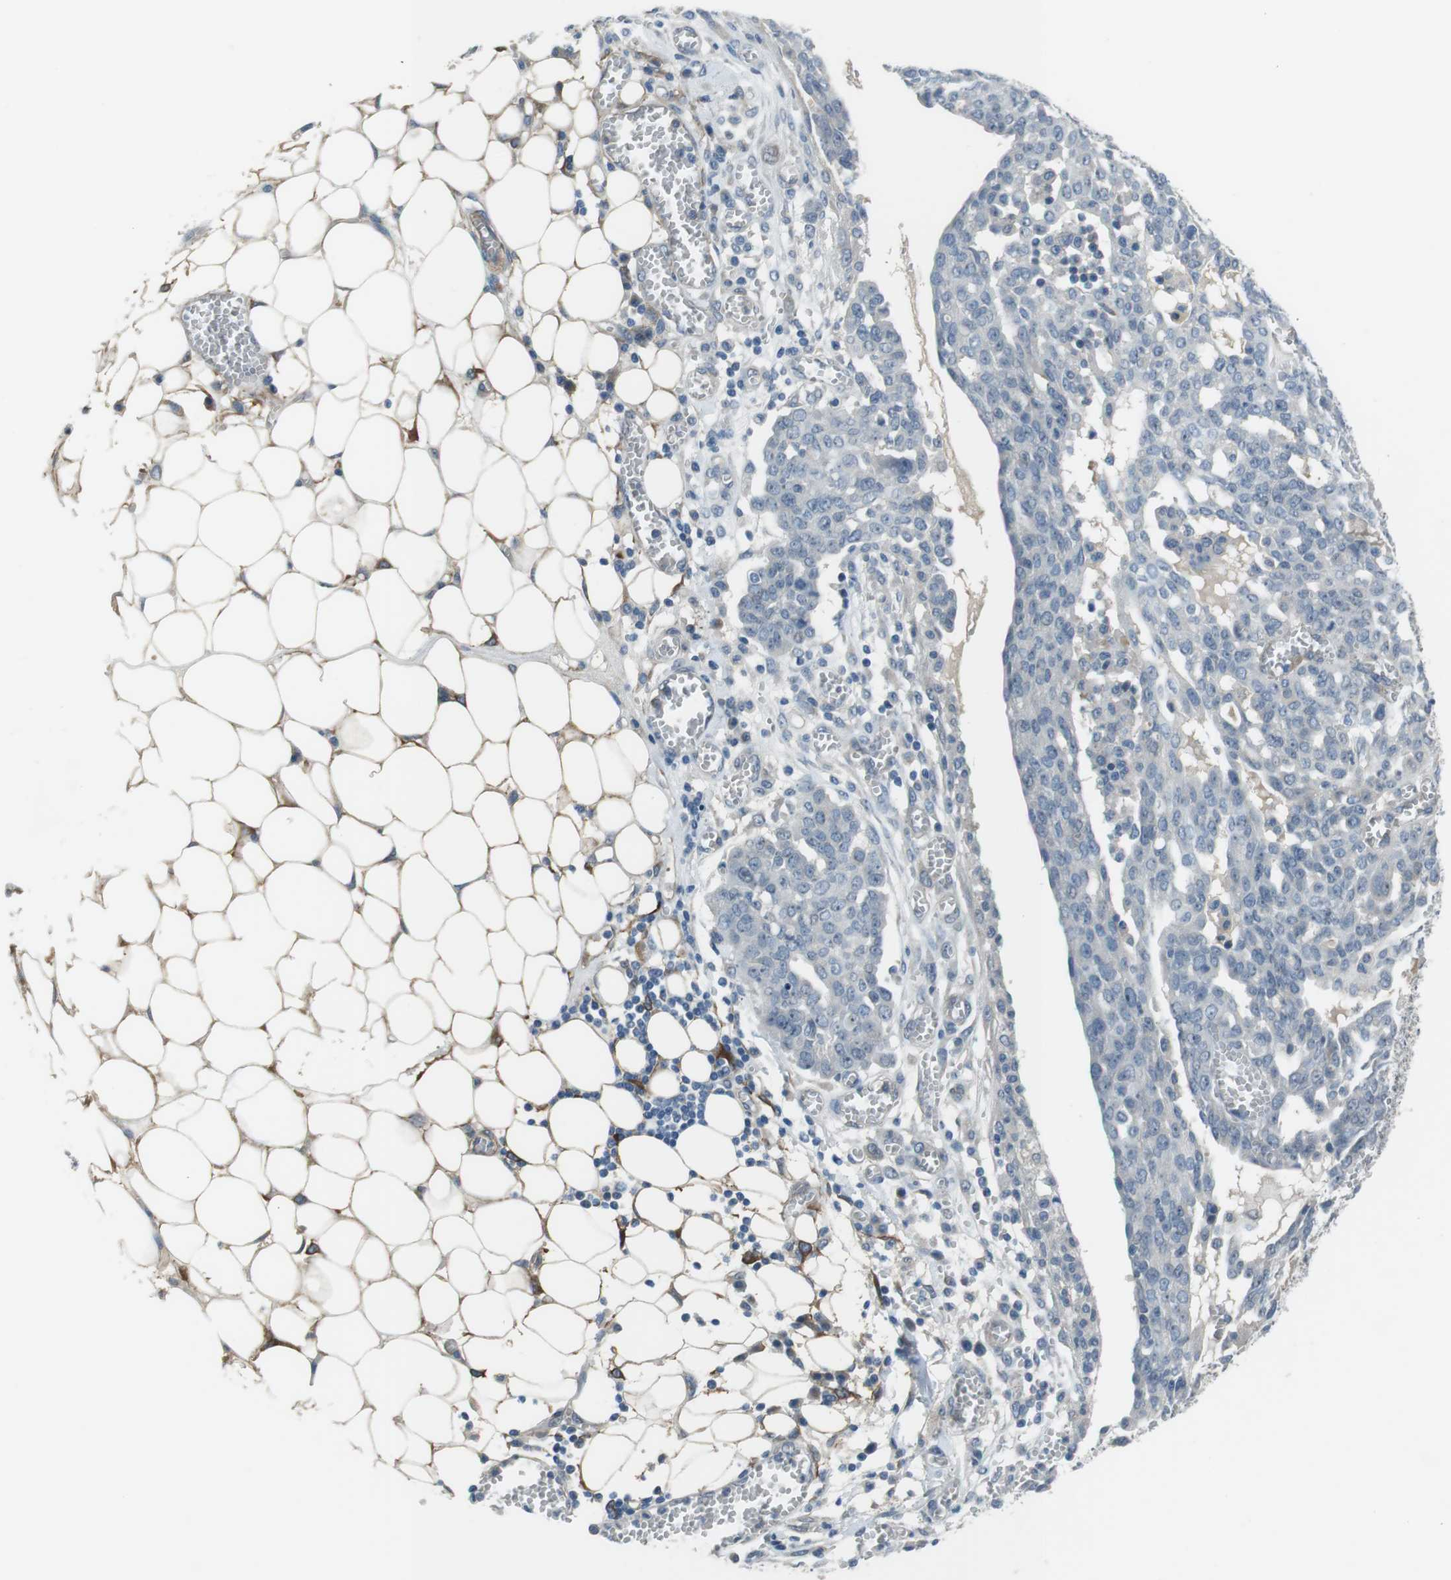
{"staining": {"intensity": "negative", "quantity": "none", "location": "none"}, "tissue": "ovarian cancer", "cell_type": "Tumor cells", "image_type": "cancer", "snomed": [{"axis": "morphology", "description": "Cystadenocarcinoma, serous, NOS"}, {"axis": "topography", "description": "Soft tissue"}, {"axis": "topography", "description": "Ovary"}], "caption": "Human ovarian cancer stained for a protein using immunohistochemistry displays no positivity in tumor cells.", "gene": "ANK2", "patient": {"sex": "female", "age": 57}}